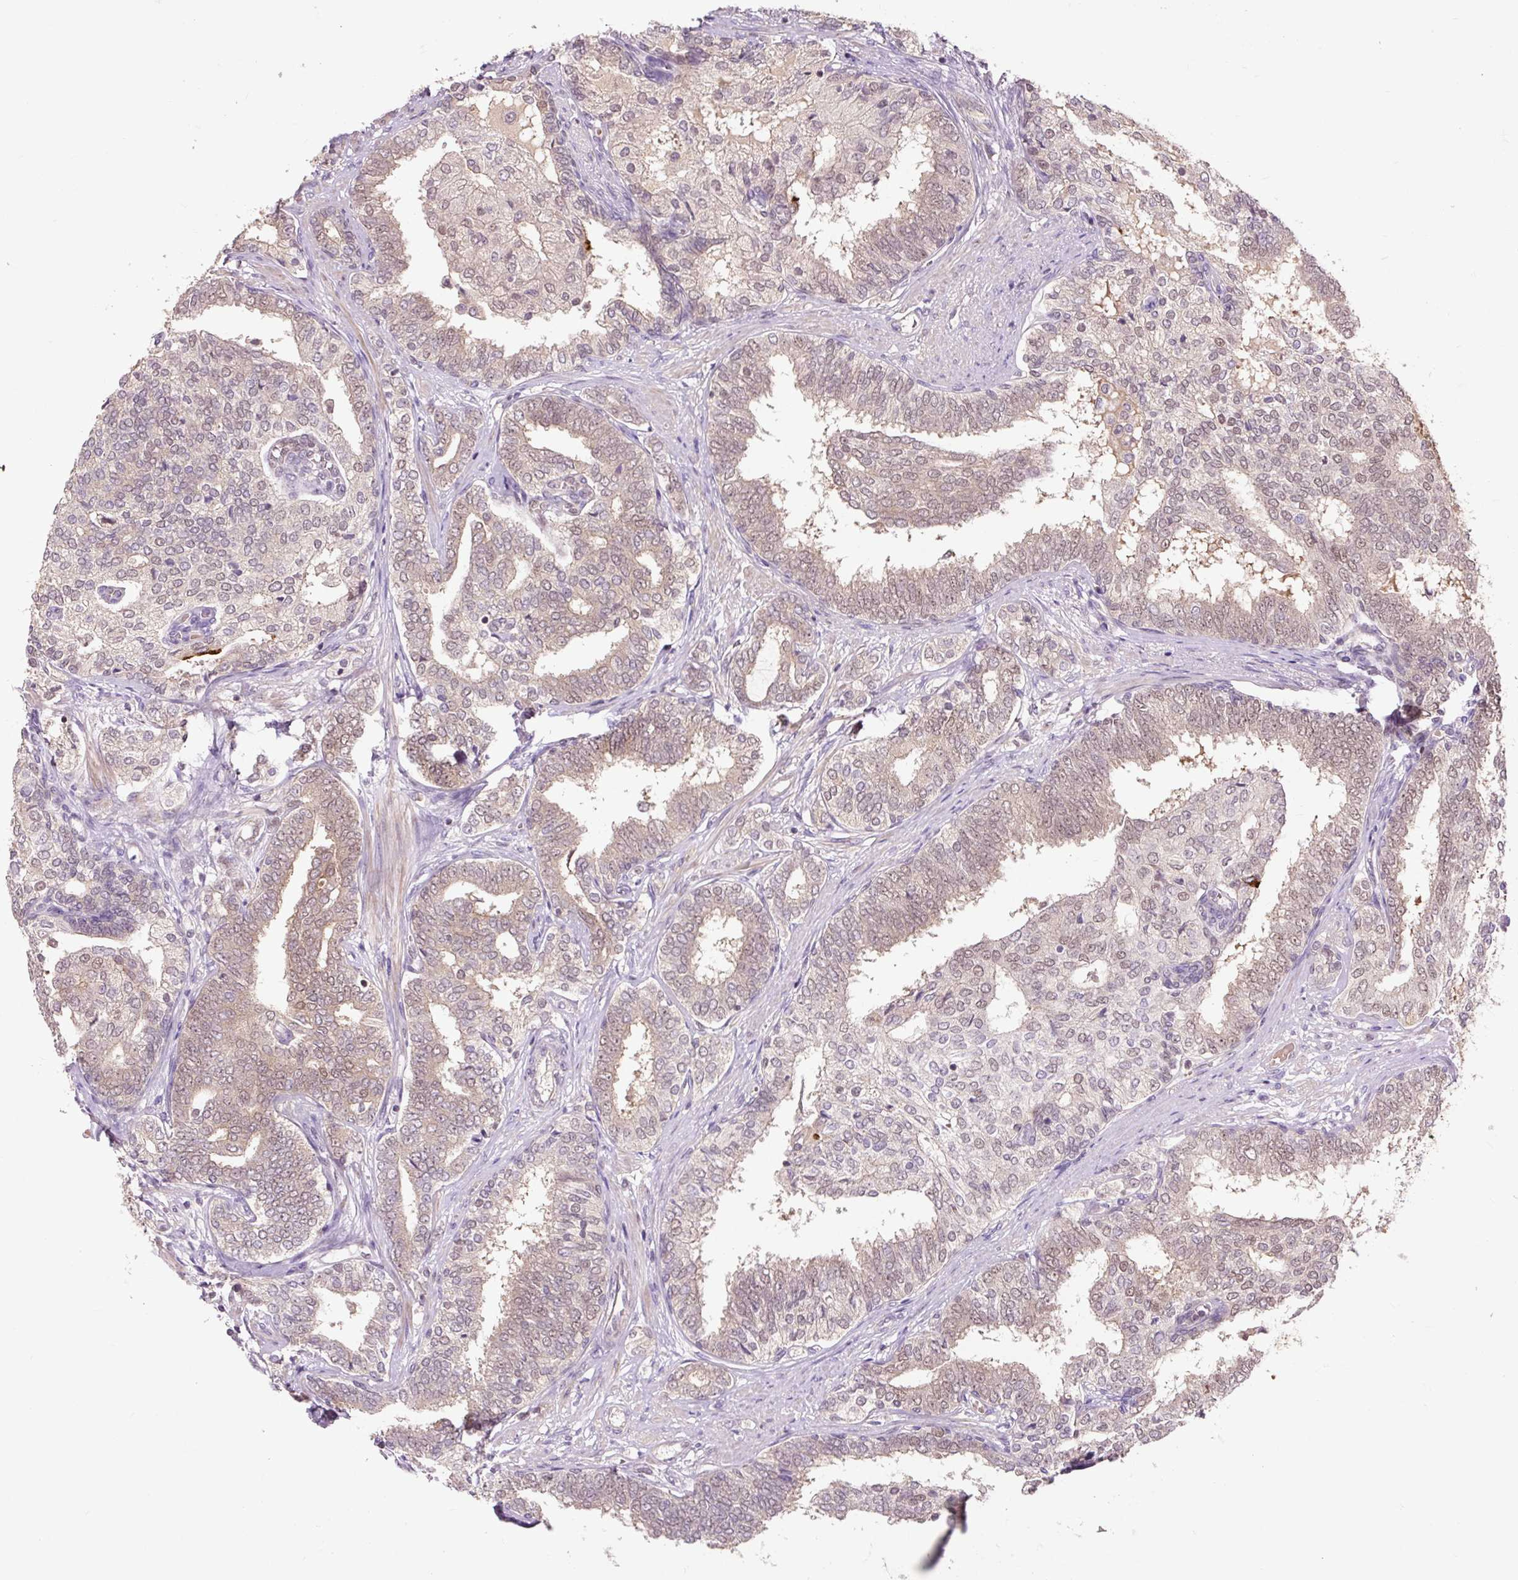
{"staining": {"intensity": "moderate", "quantity": "25%-75%", "location": "cytoplasmic/membranous"}, "tissue": "prostate cancer", "cell_type": "Tumor cells", "image_type": "cancer", "snomed": [{"axis": "morphology", "description": "Adenocarcinoma, High grade"}, {"axis": "topography", "description": "Prostate"}], "caption": "Immunohistochemistry photomicrograph of neoplastic tissue: human prostate cancer (adenocarcinoma (high-grade)) stained using immunohistochemistry (IHC) exhibits medium levels of moderate protein expression localized specifically in the cytoplasmic/membranous of tumor cells, appearing as a cytoplasmic/membranous brown color.", "gene": "MMS19", "patient": {"sex": "male", "age": 72}}